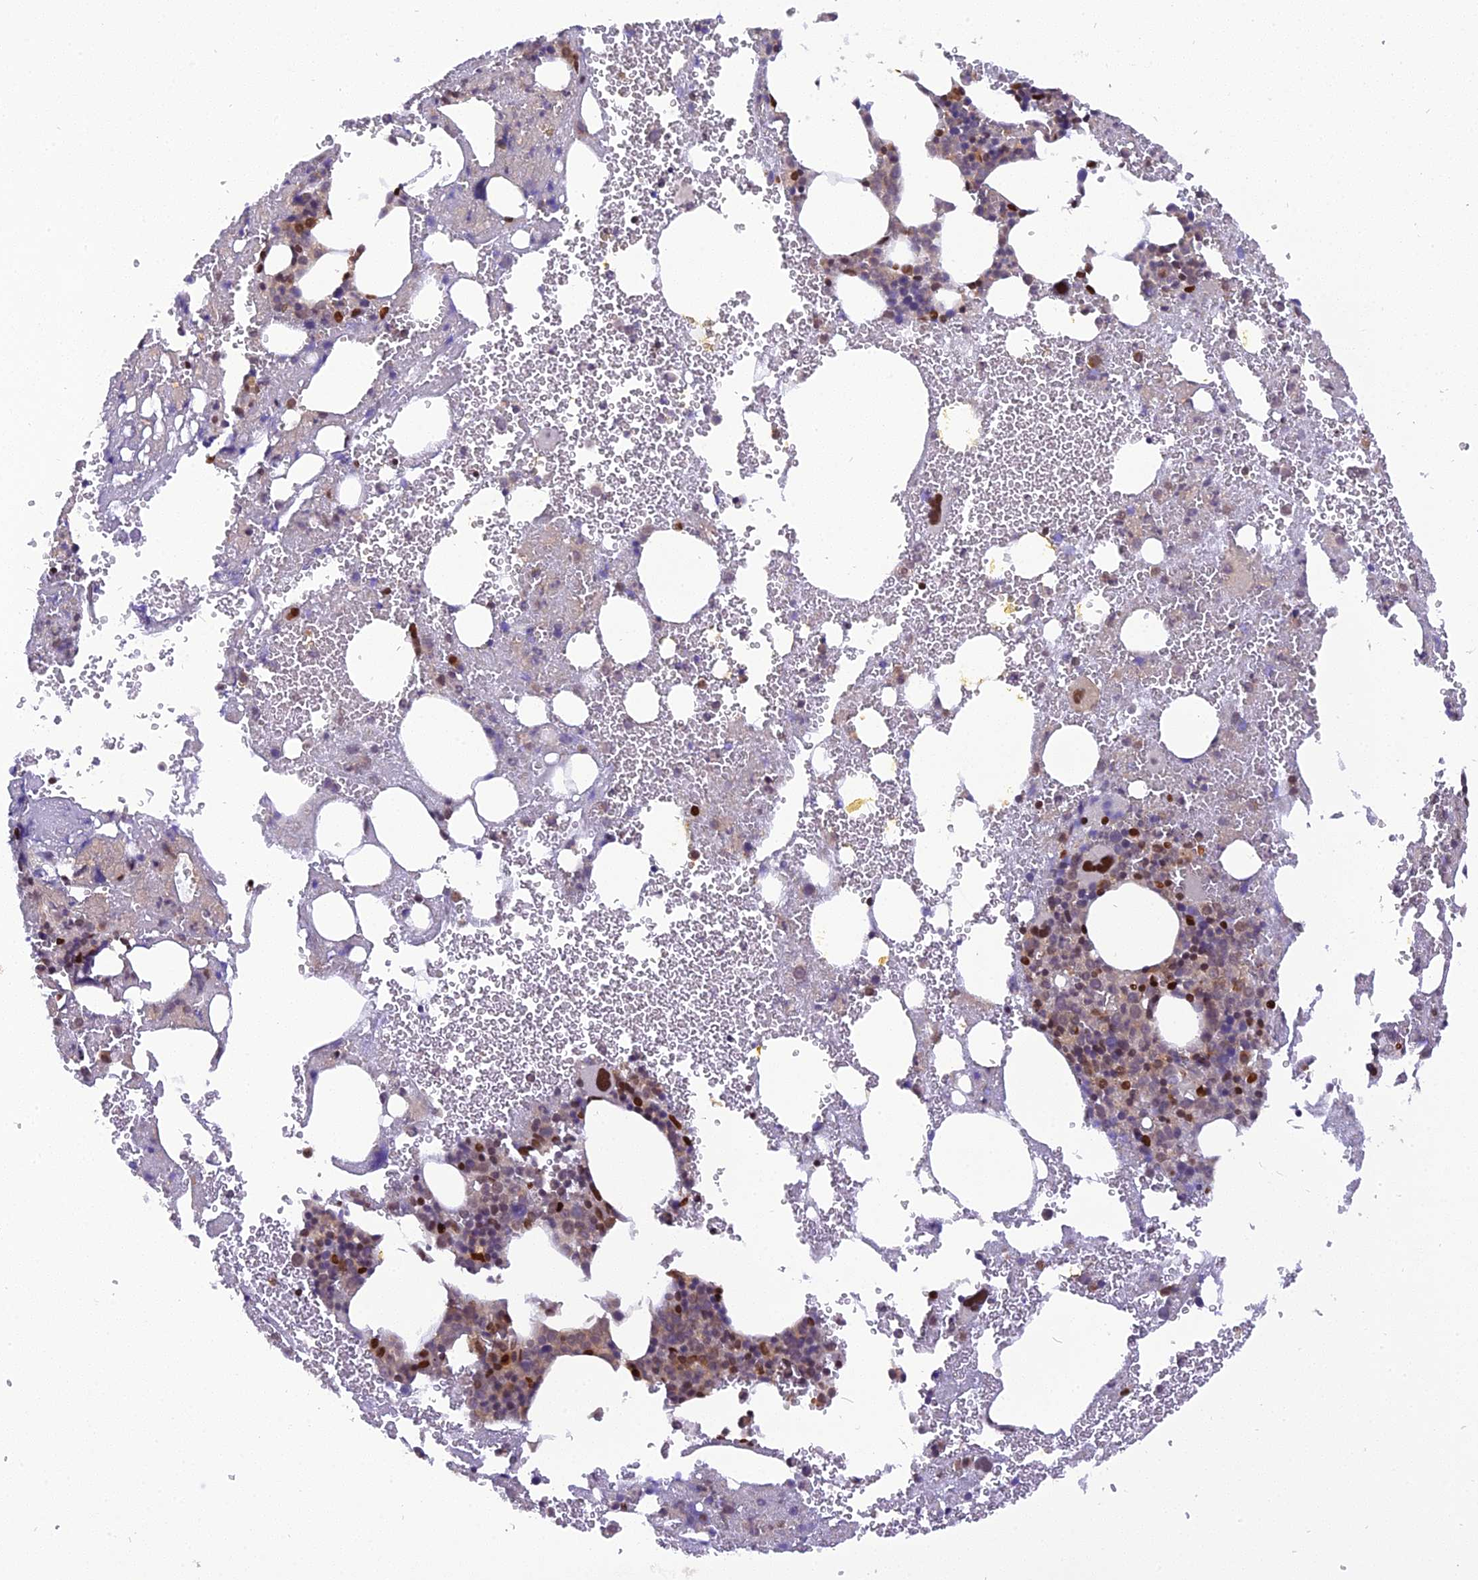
{"staining": {"intensity": "strong", "quantity": "25%-75%", "location": "nuclear"}, "tissue": "bone marrow", "cell_type": "Hematopoietic cells", "image_type": "normal", "snomed": [{"axis": "morphology", "description": "Normal tissue, NOS"}, {"axis": "topography", "description": "Bone marrow"}], "caption": "About 25%-75% of hematopoietic cells in normal bone marrow display strong nuclear protein positivity as visualized by brown immunohistochemical staining.", "gene": "RABGGTA", "patient": {"sex": "male", "age": 61}}